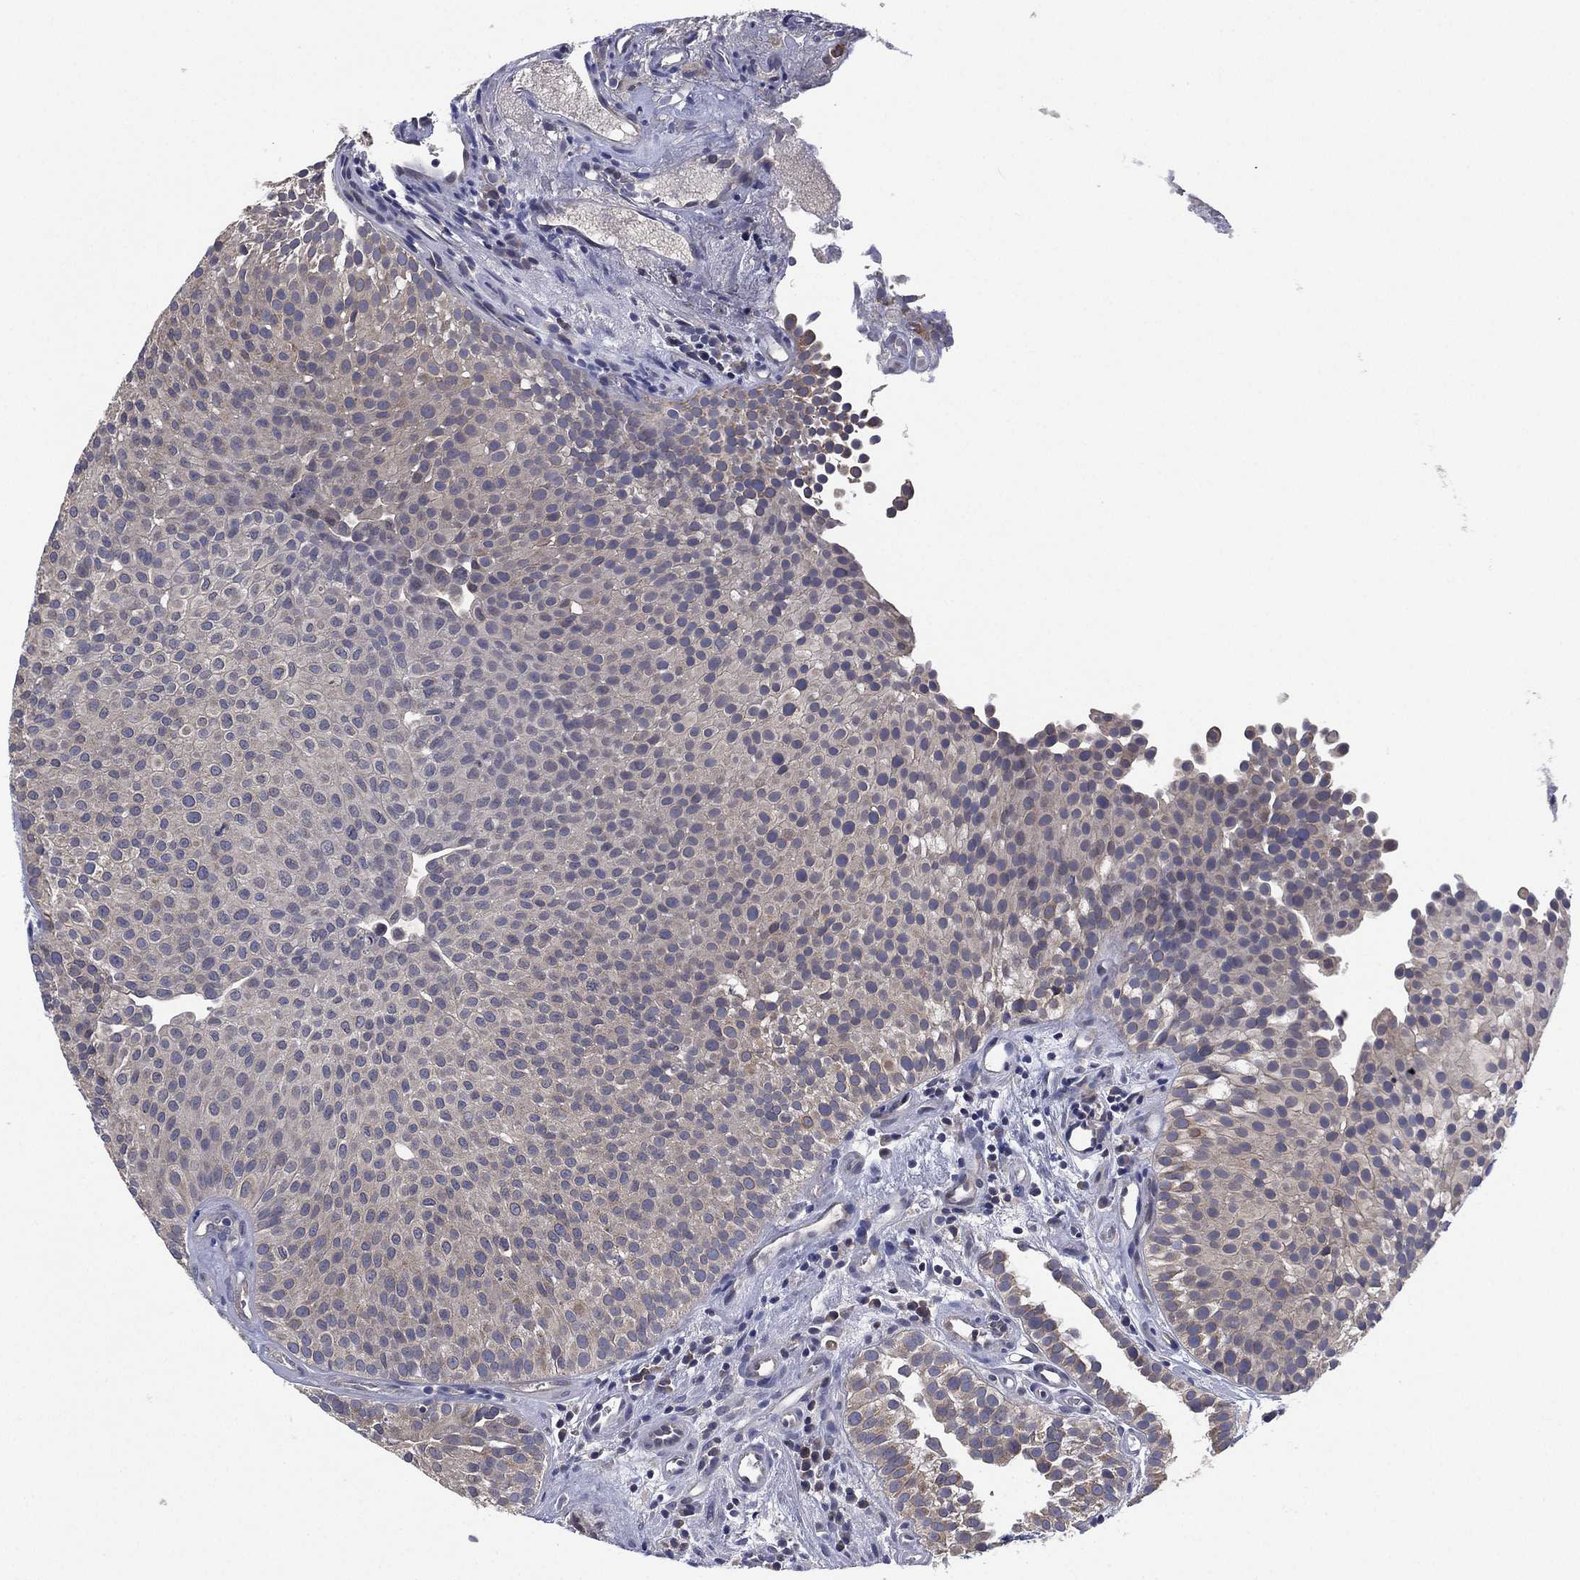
{"staining": {"intensity": "negative", "quantity": "none", "location": "none"}, "tissue": "urothelial cancer", "cell_type": "Tumor cells", "image_type": "cancer", "snomed": [{"axis": "morphology", "description": "Urothelial carcinoma, Low grade"}, {"axis": "topography", "description": "Urinary bladder"}], "caption": "Tumor cells are negative for brown protein staining in urothelial cancer. (IHC, brightfield microscopy, high magnification).", "gene": "MPP7", "patient": {"sex": "female", "age": 87}}